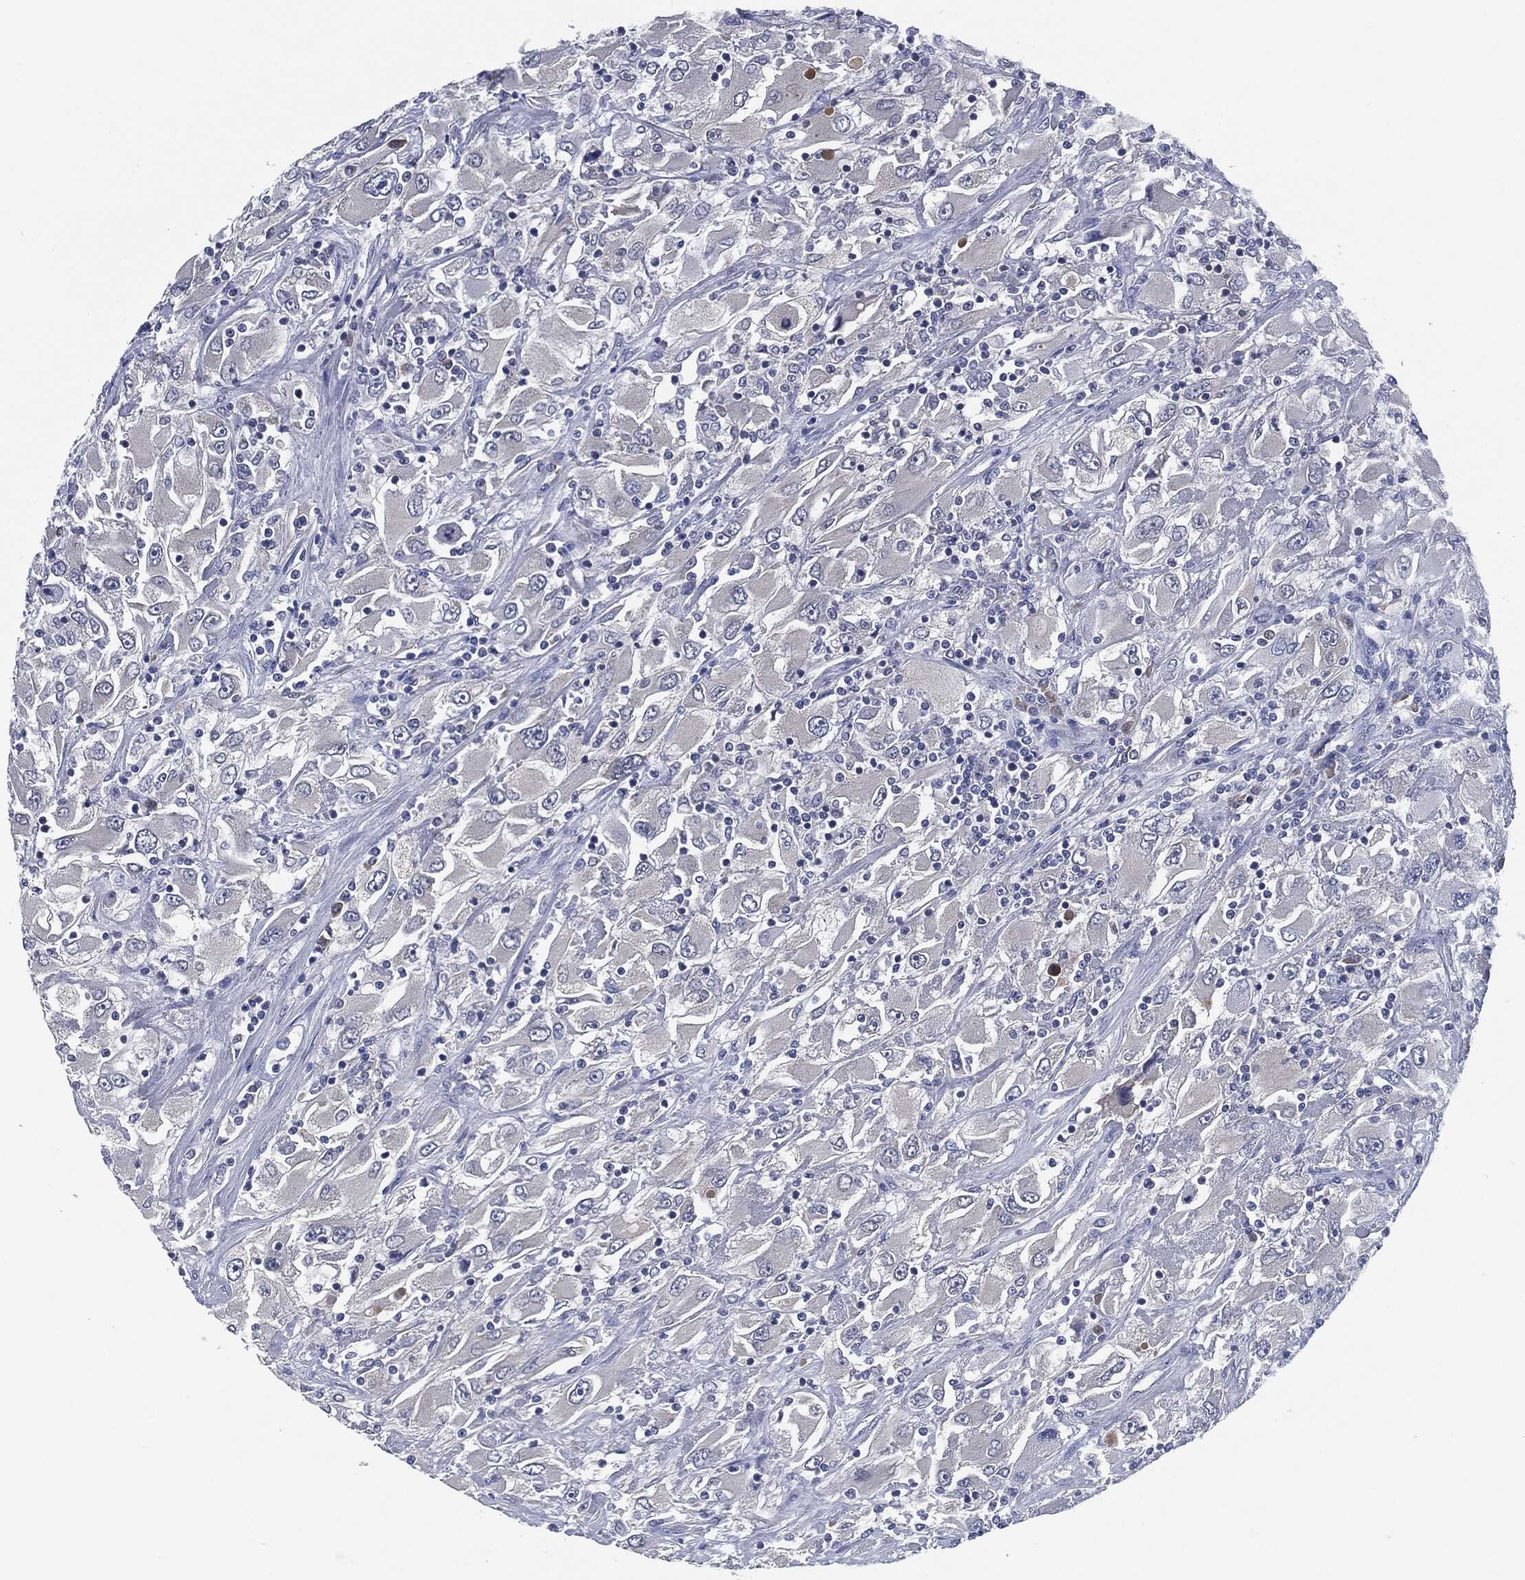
{"staining": {"intensity": "negative", "quantity": "none", "location": "none"}, "tissue": "renal cancer", "cell_type": "Tumor cells", "image_type": "cancer", "snomed": [{"axis": "morphology", "description": "Adenocarcinoma, NOS"}, {"axis": "topography", "description": "Kidney"}], "caption": "Protein analysis of renal cancer displays no significant expression in tumor cells.", "gene": "IL2RG", "patient": {"sex": "female", "age": 52}}